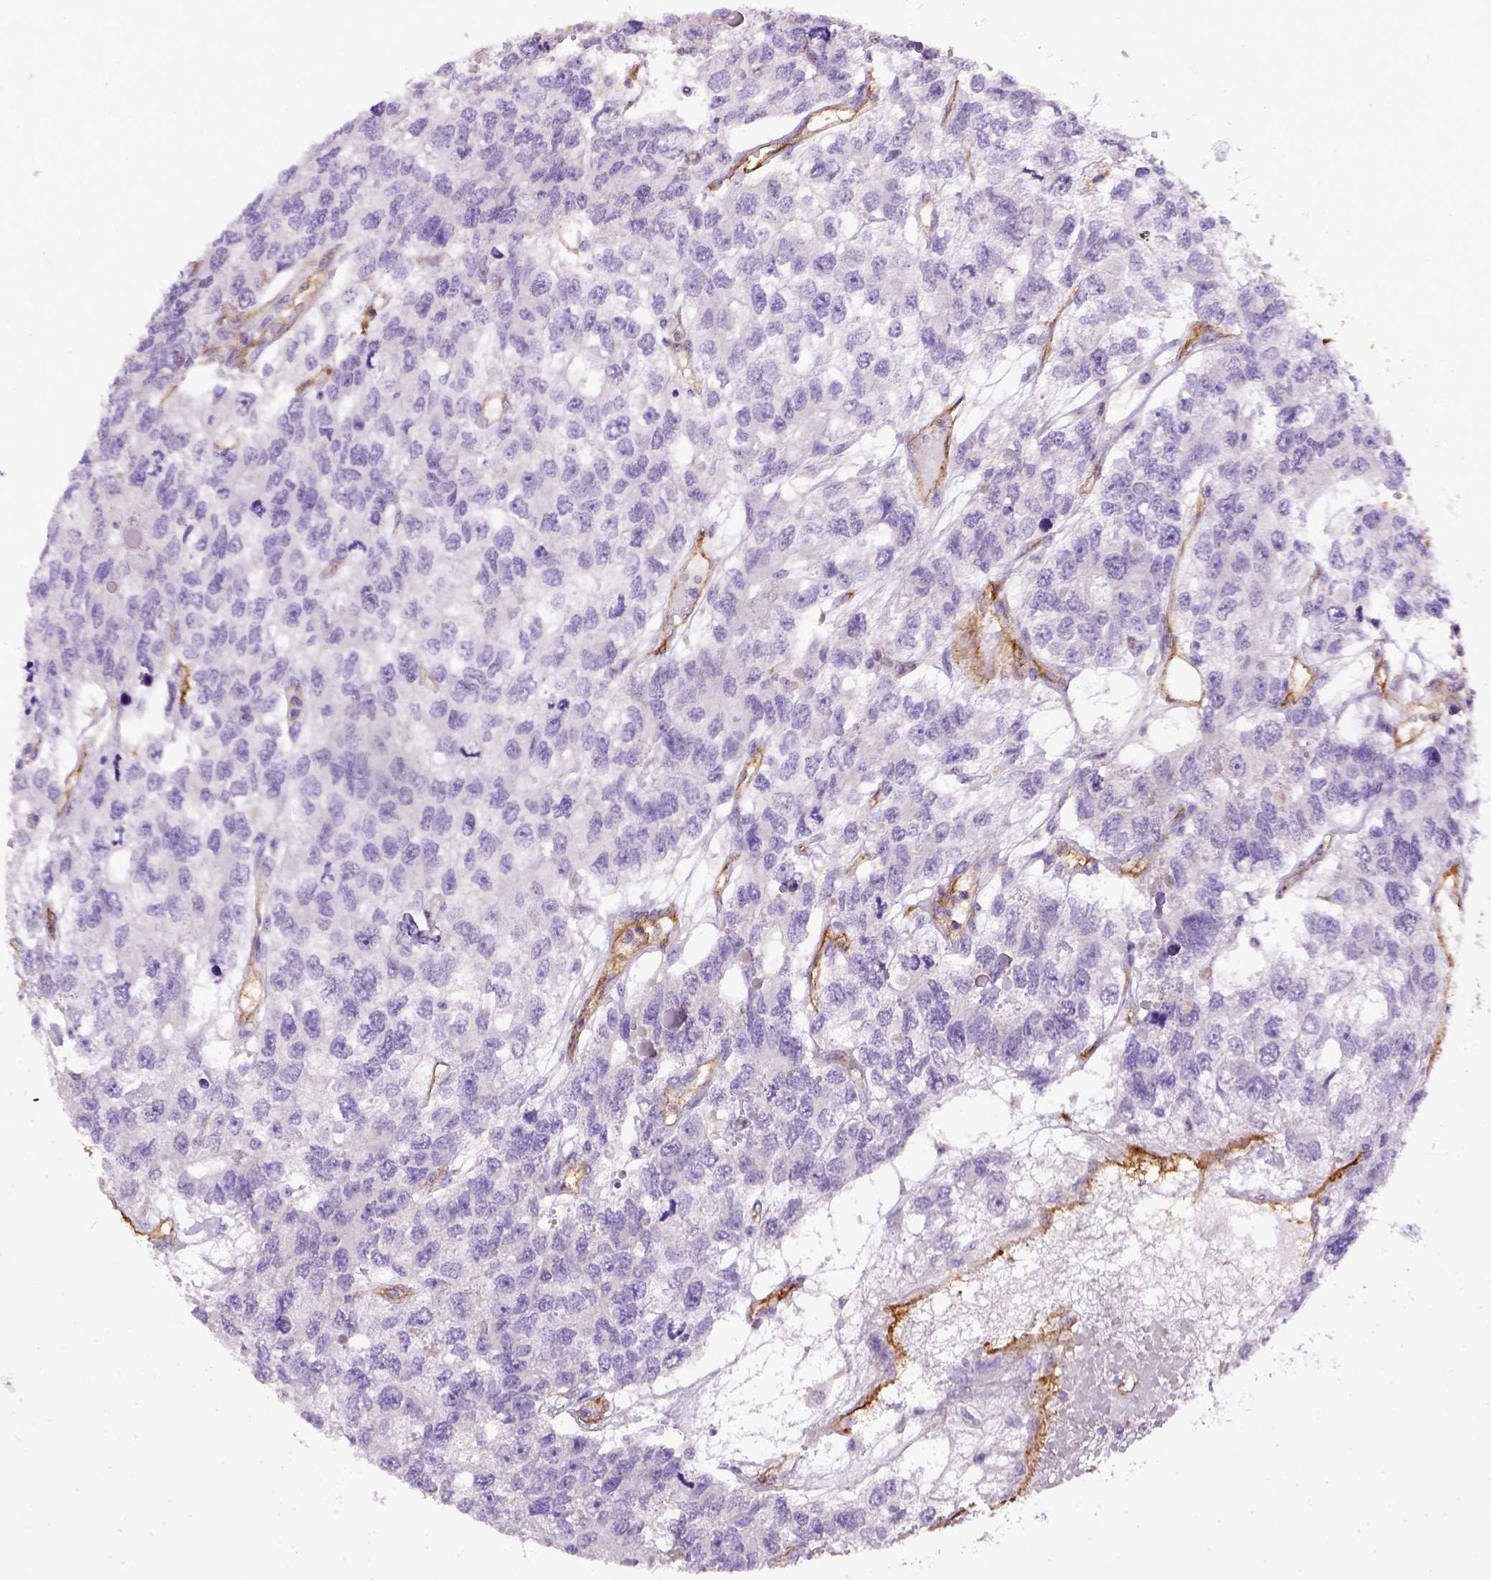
{"staining": {"intensity": "negative", "quantity": "none", "location": "none"}, "tissue": "testis cancer", "cell_type": "Tumor cells", "image_type": "cancer", "snomed": [{"axis": "morphology", "description": "Seminoma, NOS"}, {"axis": "topography", "description": "Testis"}], "caption": "Tumor cells are negative for brown protein staining in testis seminoma.", "gene": "ENG", "patient": {"sex": "male", "age": 52}}